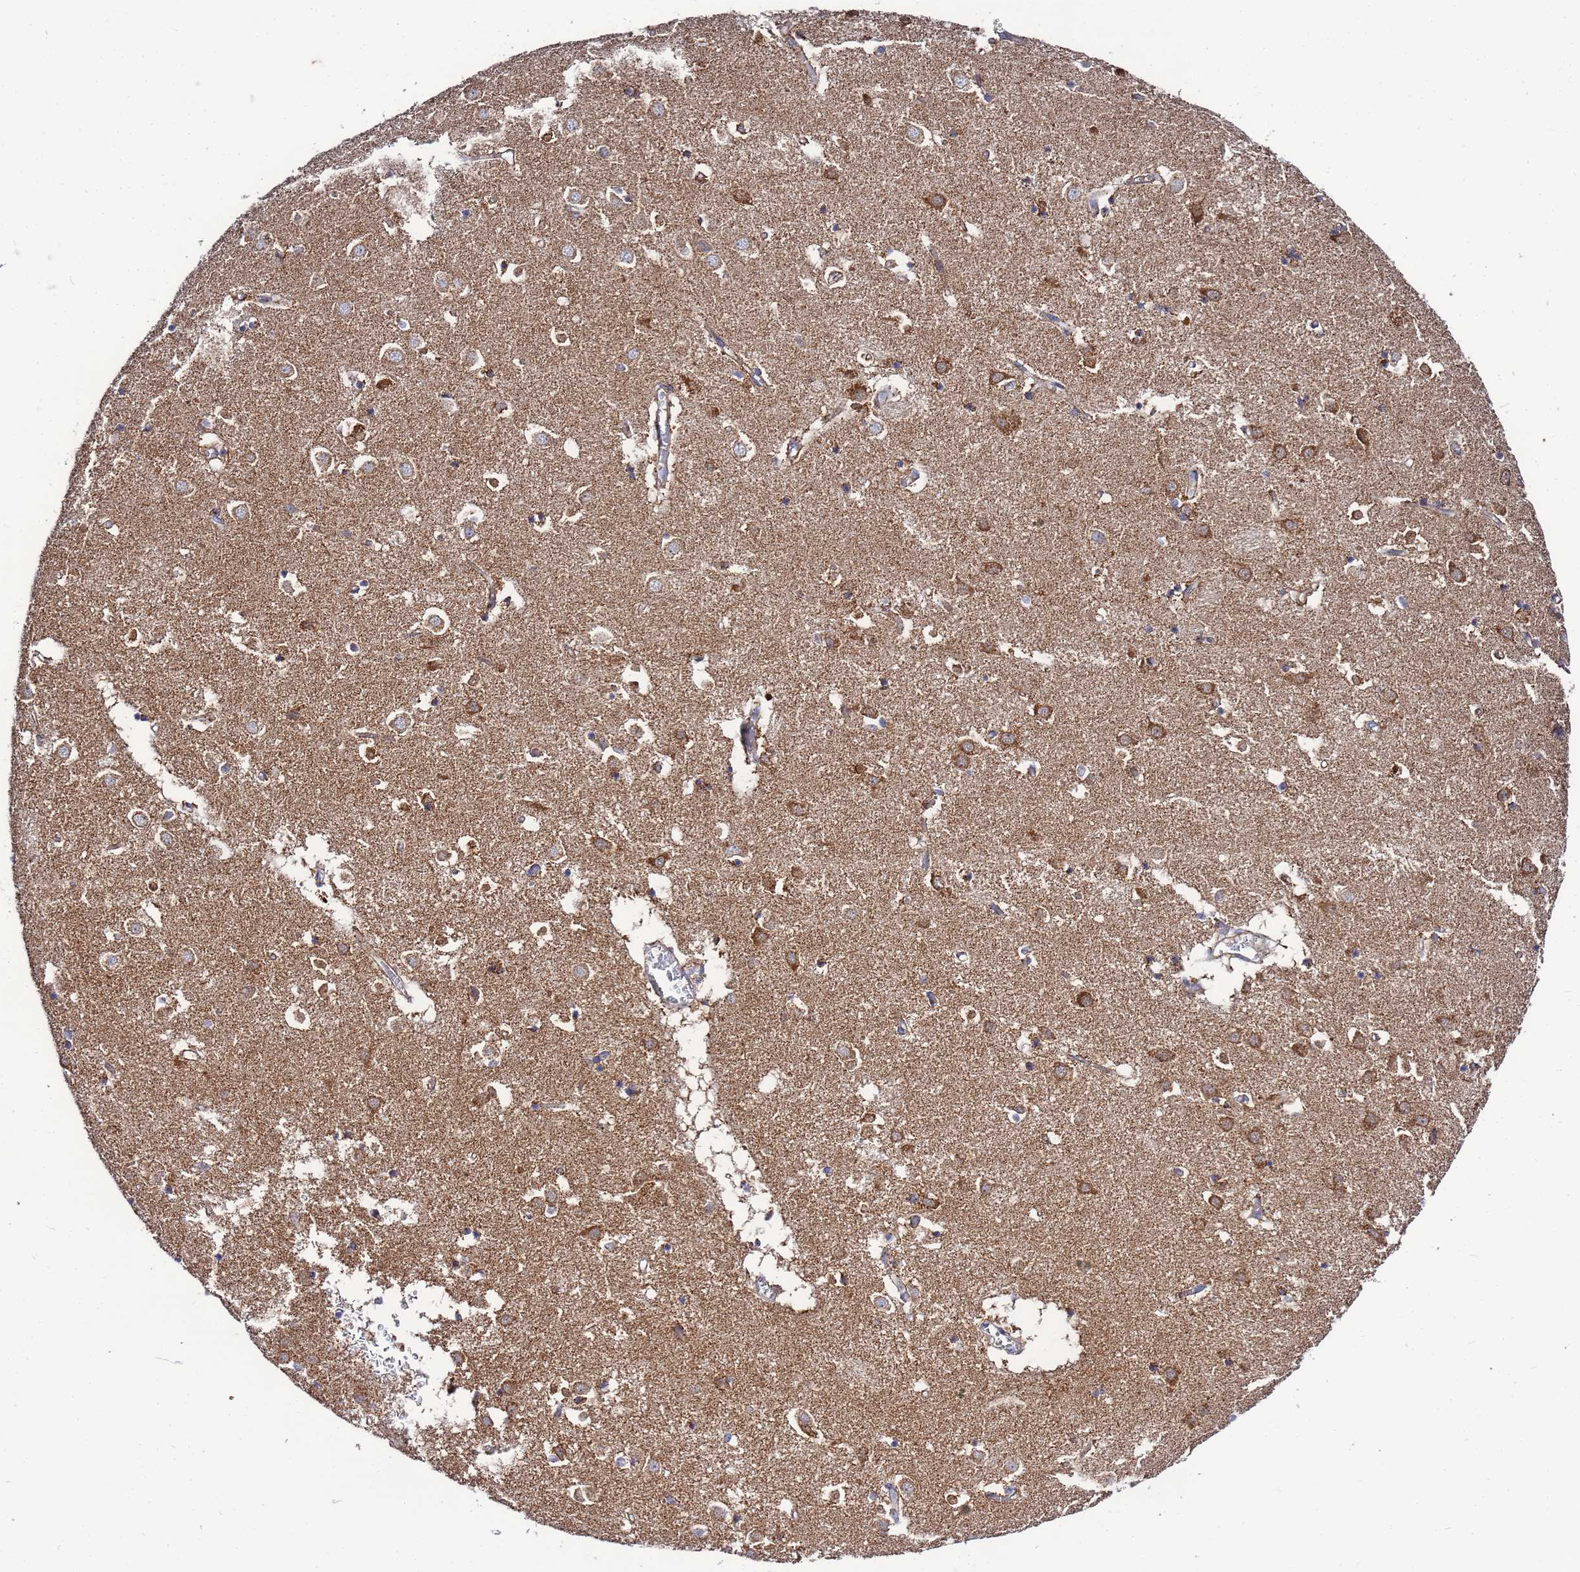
{"staining": {"intensity": "moderate", "quantity": "25%-75%", "location": "cytoplasmic/membranous"}, "tissue": "caudate", "cell_type": "Glial cells", "image_type": "normal", "snomed": [{"axis": "morphology", "description": "Normal tissue, NOS"}, {"axis": "topography", "description": "Lateral ventricle wall"}], "caption": "Moderate cytoplasmic/membranous positivity is present in approximately 25%-75% of glial cells in benign caudate.", "gene": "FAHD2A", "patient": {"sex": "male", "age": 70}}